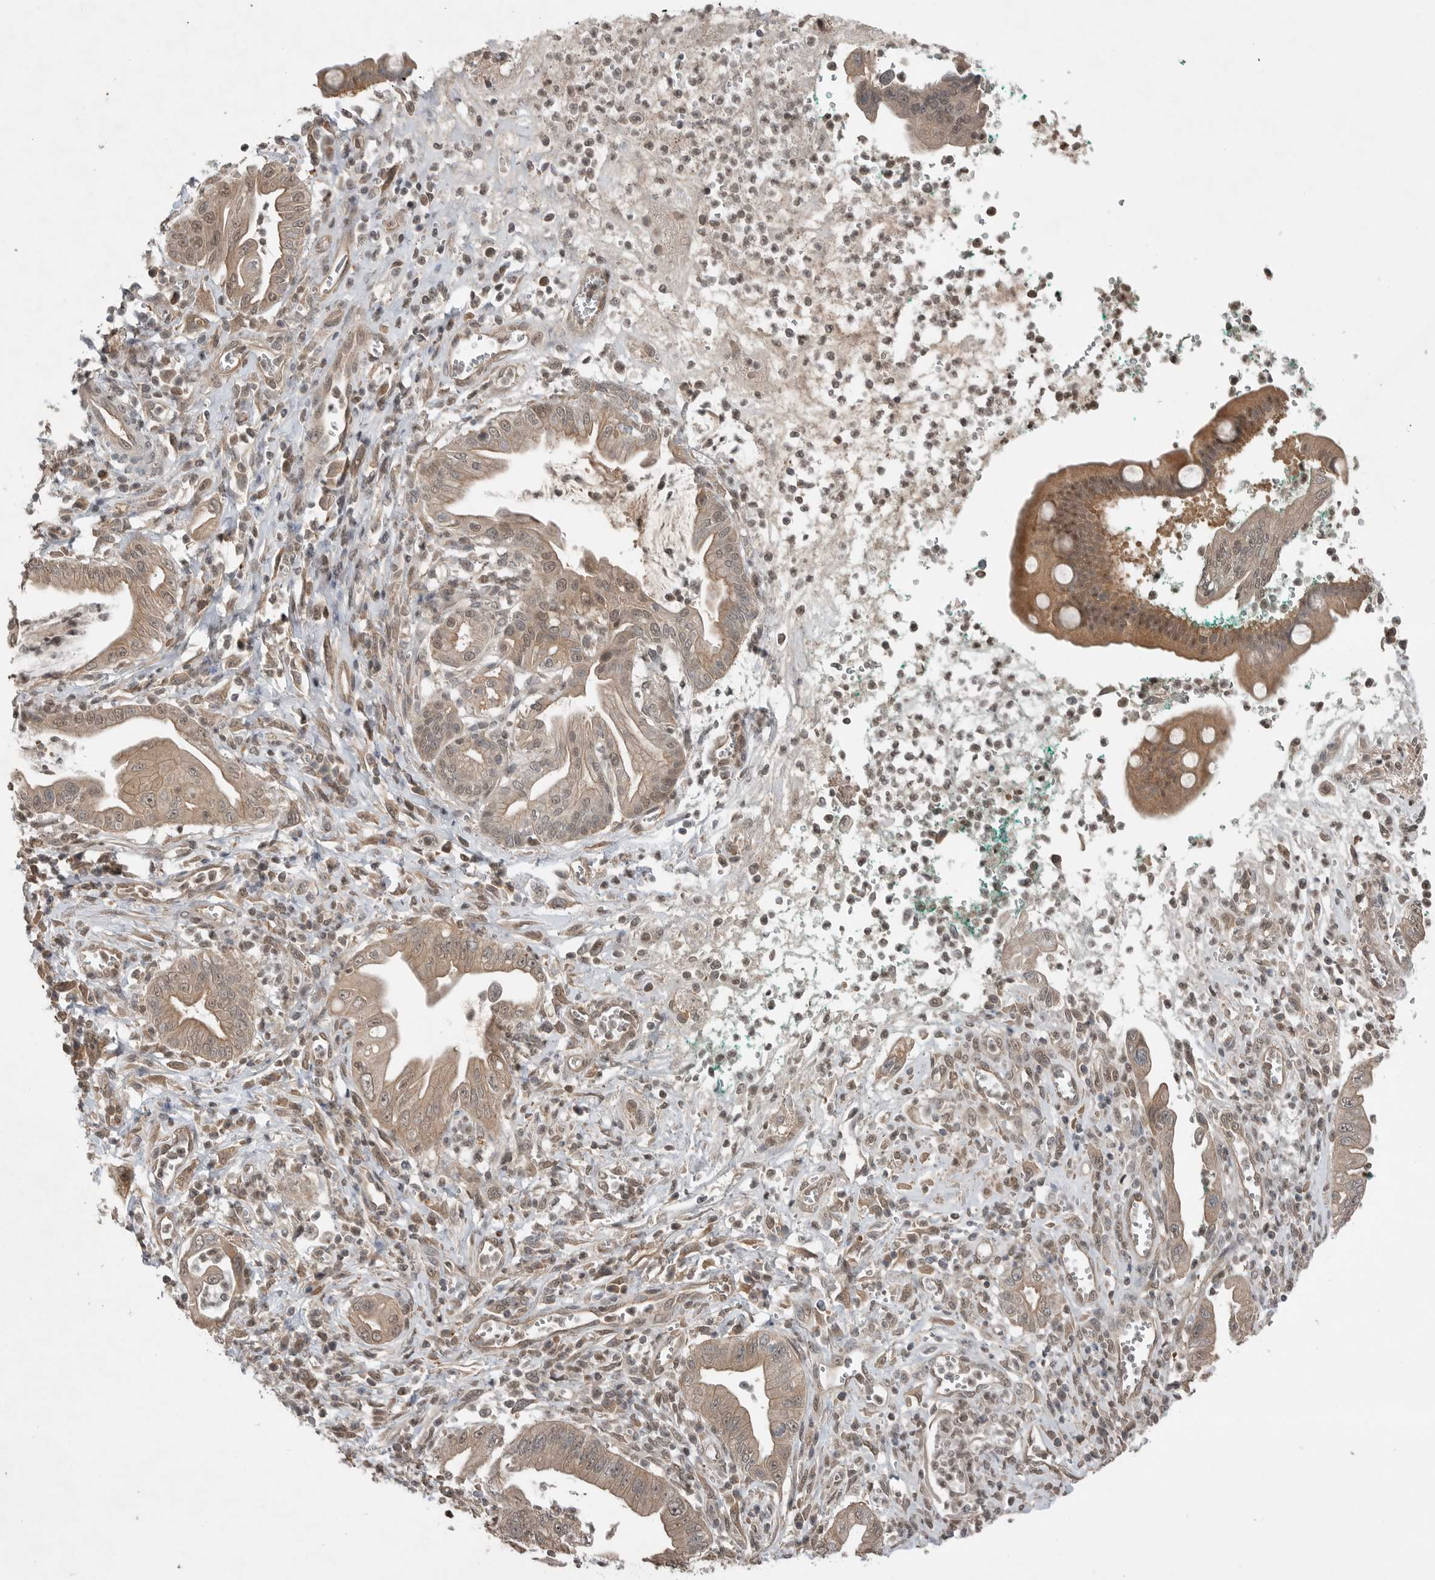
{"staining": {"intensity": "weak", "quantity": ">75%", "location": "cytoplasmic/membranous,nuclear"}, "tissue": "pancreatic cancer", "cell_type": "Tumor cells", "image_type": "cancer", "snomed": [{"axis": "morphology", "description": "Adenocarcinoma, NOS"}, {"axis": "topography", "description": "Pancreas"}], "caption": "High-magnification brightfield microscopy of adenocarcinoma (pancreatic) stained with DAB (3,3'-diaminobenzidine) (brown) and counterstained with hematoxylin (blue). tumor cells exhibit weak cytoplasmic/membranous and nuclear expression is seen in about>75% of cells. Nuclei are stained in blue.", "gene": "MFAP3L", "patient": {"sex": "male", "age": 78}}